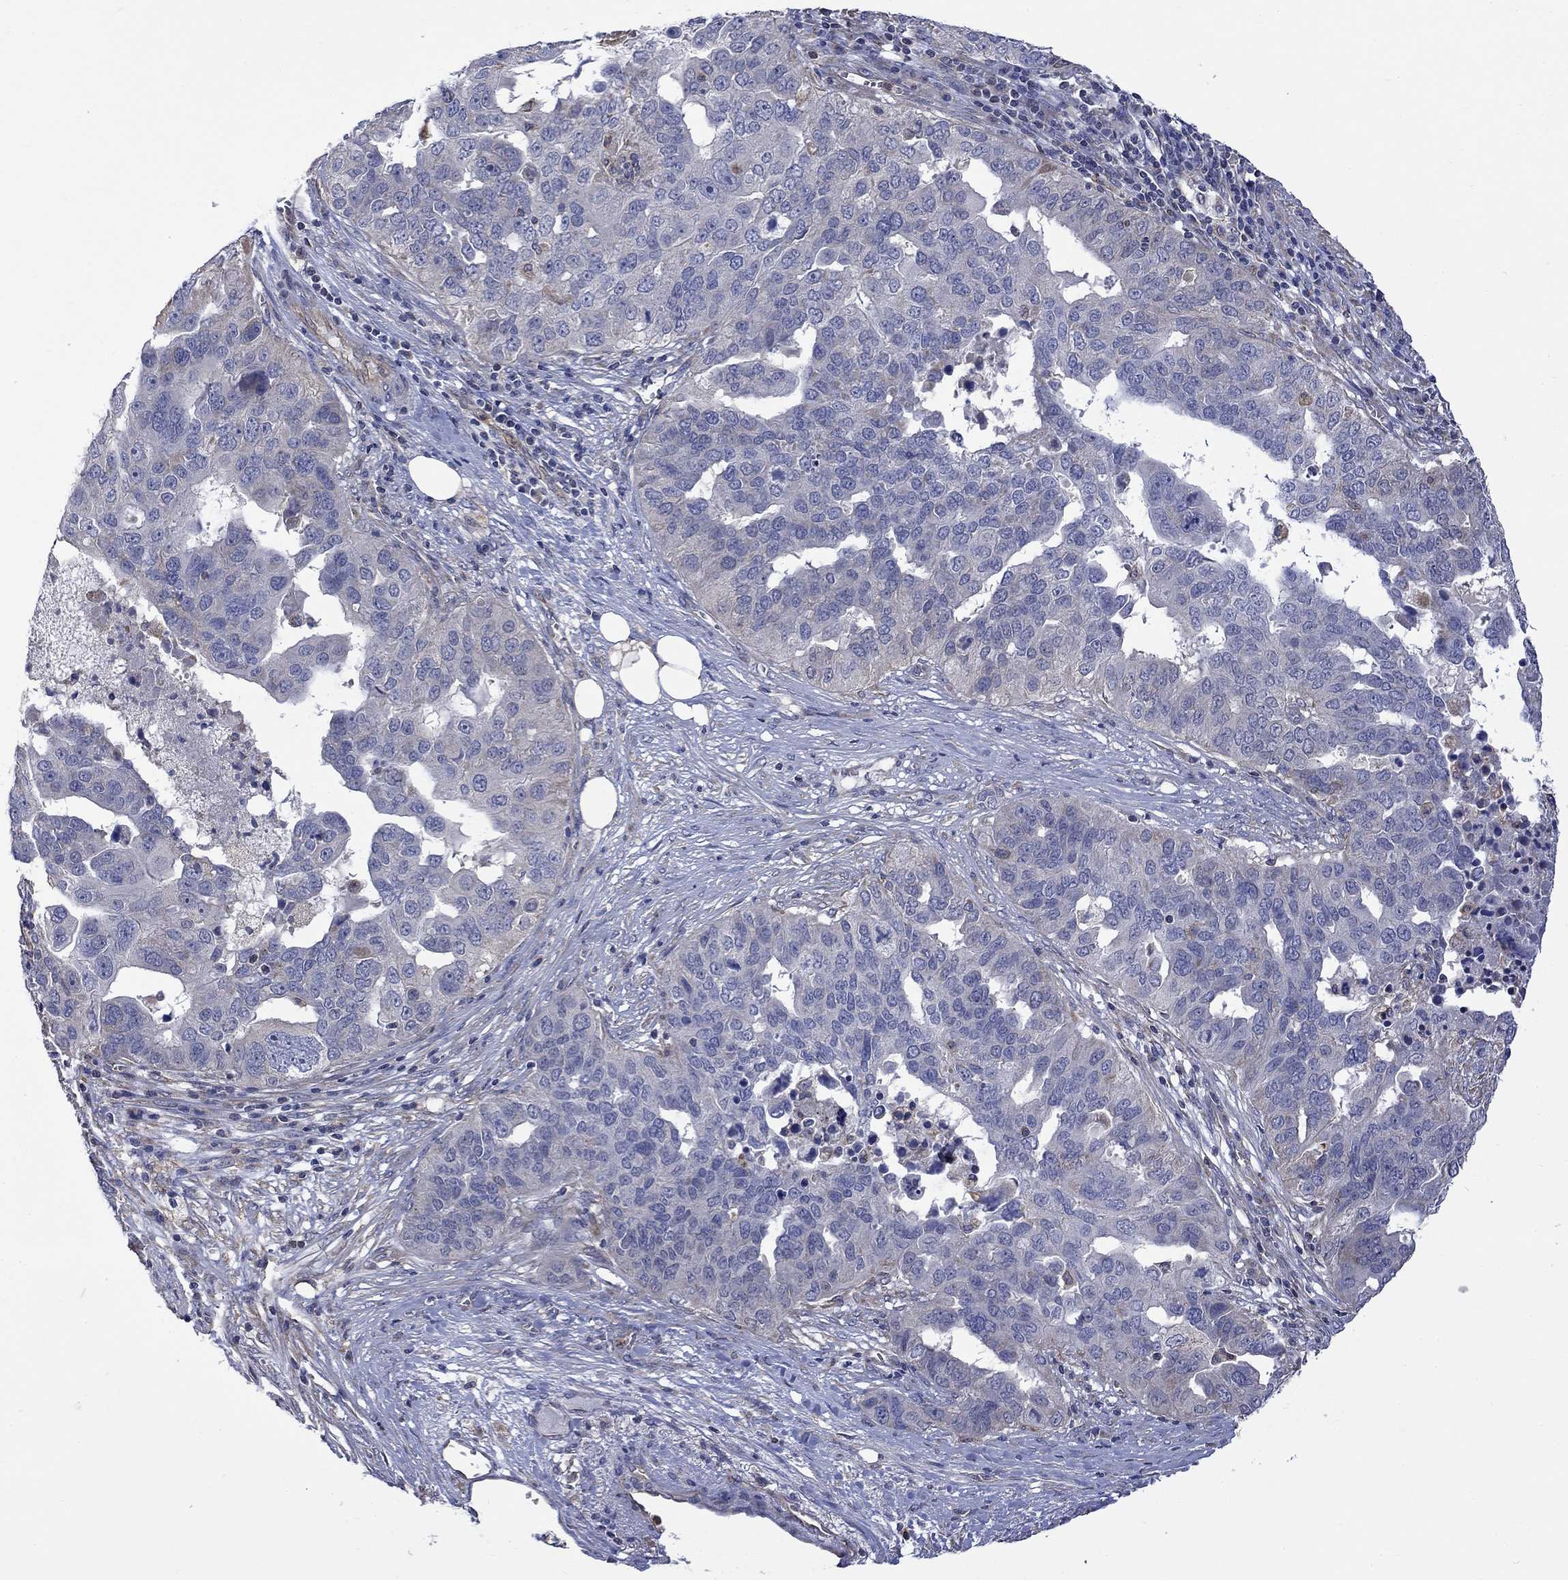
{"staining": {"intensity": "negative", "quantity": "none", "location": "none"}, "tissue": "ovarian cancer", "cell_type": "Tumor cells", "image_type": "cancer", "snomed": [{"axis": "morphology", "description": "Carcinoma, endometroid"}, {"axis": "topography", "description": "Soft tissue"}, {"axis": "topography", "description": "Ovary"}], "caption": "Protein analysis of ovarian cancer displays no significant expression in tumor cells. Brightfield microscopy of IHC stained with DAB (brown) and hematoxylin (blue), captured at high magnification.", "gene": "CAMKK2", "patient": {"sex": "female", "age": 52}}